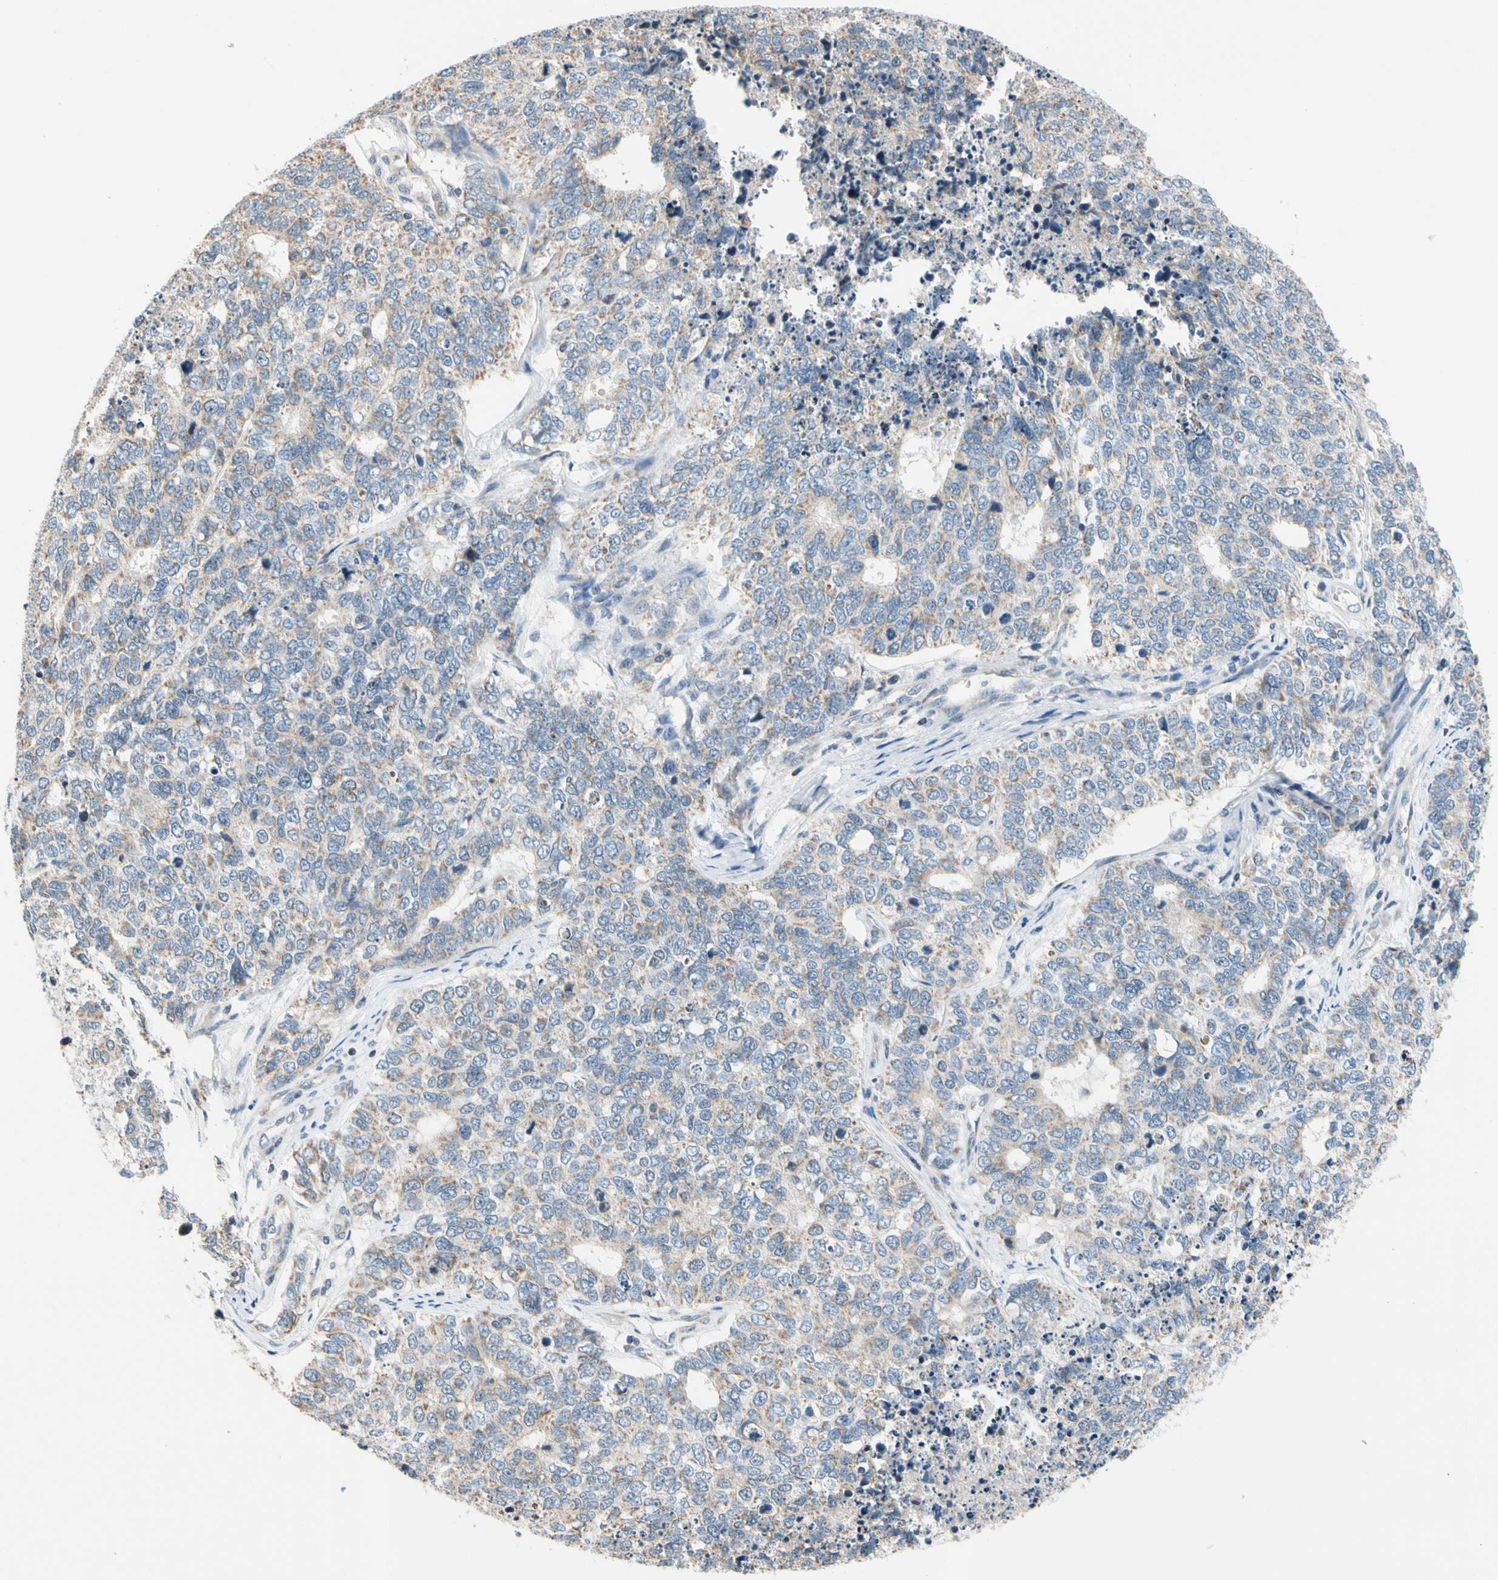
{"staining": {"intensity": "negative", "quantity": "none", "location": "none"}, "tissue": "cervical cancer", "cell_type": "Tumor cells", "image_type": "cancer", "snomed": [{"axis": "morphology", "description": "Squamous cell carcinoma, NOS"}, {"axis": "topography", "description": "Cervix"}], "caption": "Immunohistochemistry (IHC) image of cervical cancer (squamous cell carcinoma) stained for a protein (brown), which reveals no positivity in tumor cells.", "gene": "SOX30", "patient": {"sex": "female", "age": 63}}